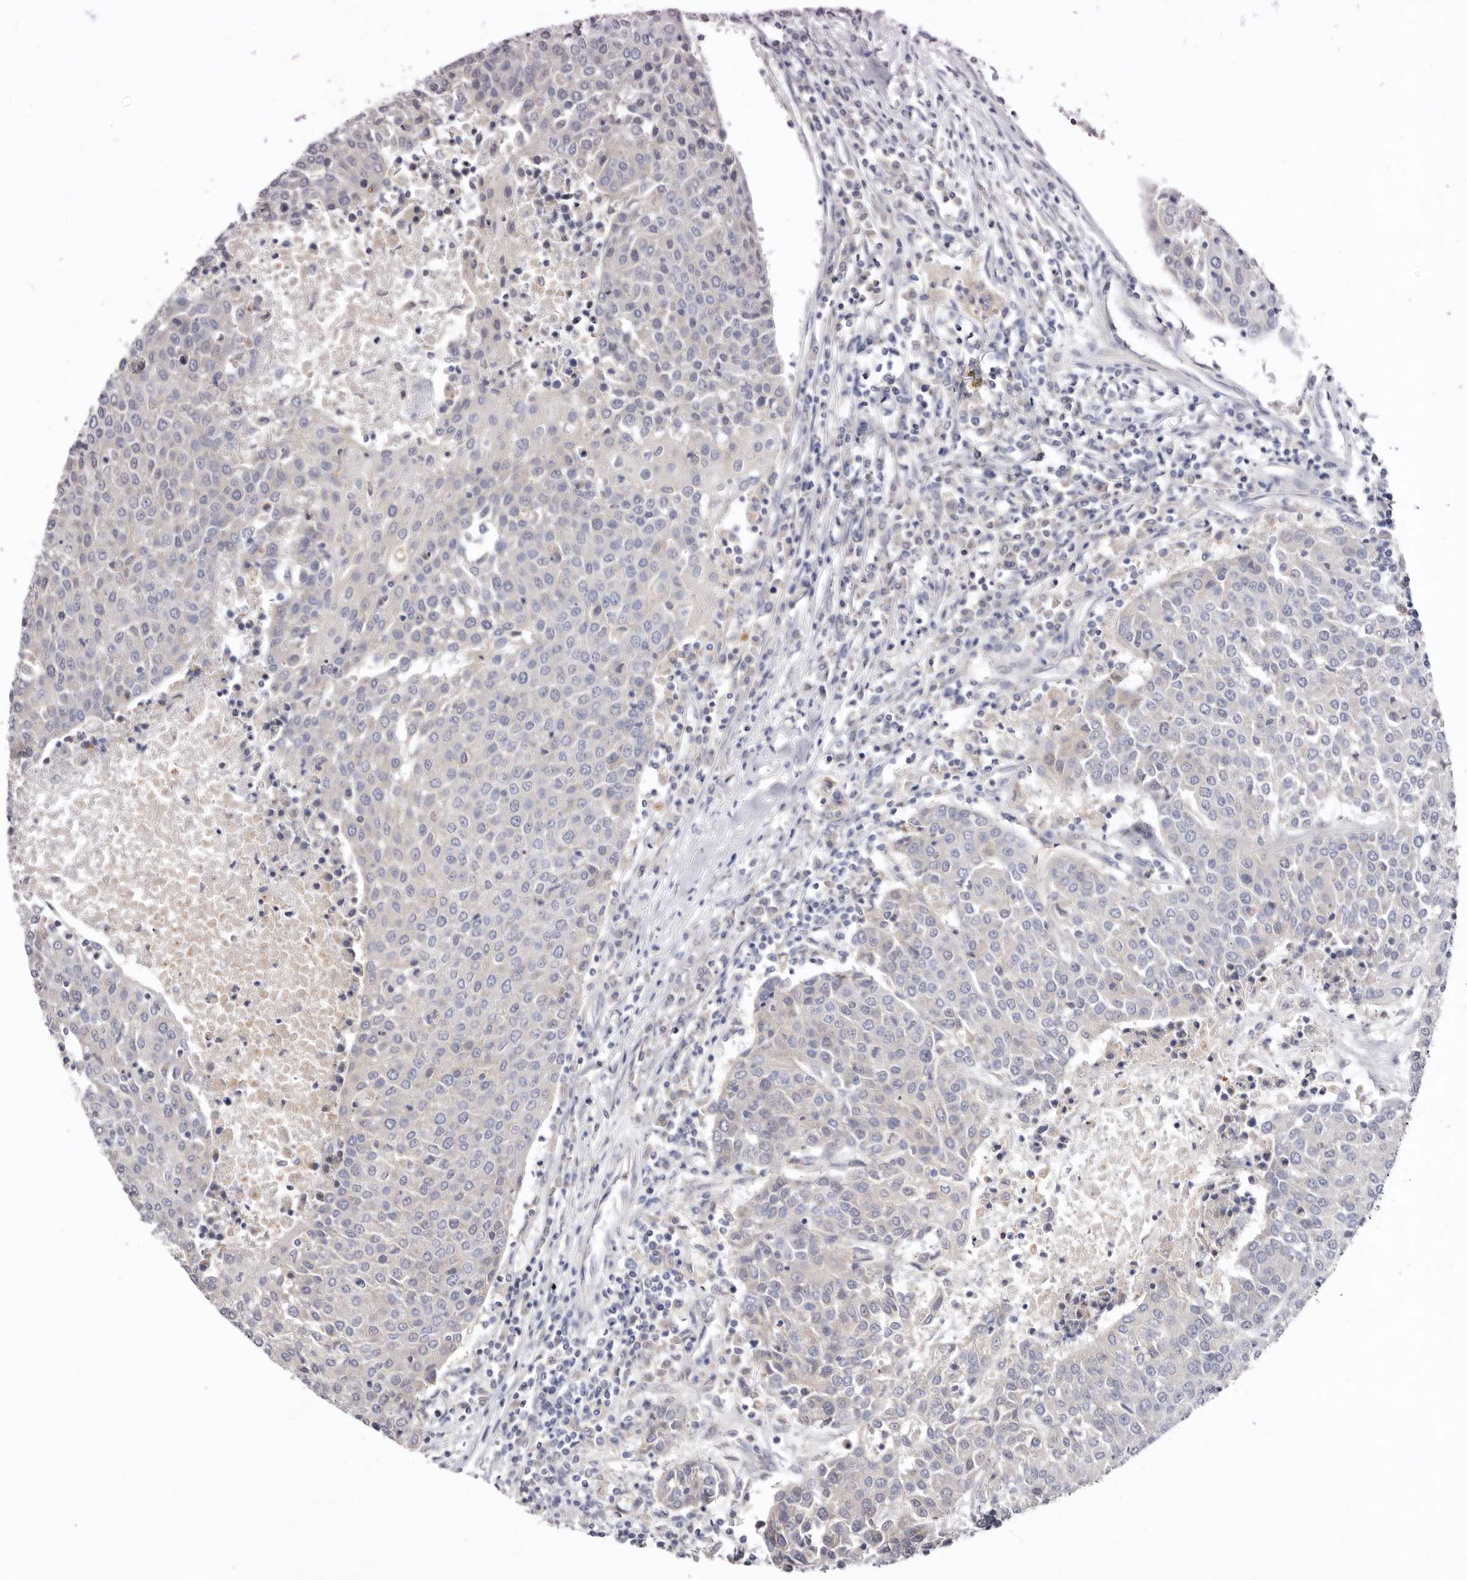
{"staining": {"intensity": "negative", "quantity": "none", "location": "none"}, "tissue": "urothelial cancer", "cell_type": "Tumor cells", "image_type": "cancer", "snomed": [{"axis": "morphology", "description": "Urothelial carcinoma, High grade"}, {"axis": "topography", "description": "Urinary bladder"}], "caption": "Tumor cells show no significant expression in urothelial cancer. (Immunohistochemistry (ihc), brightfield microscopy, high magnification).", "gene": "LMLN", "patient": {"sex": "female", "age": 85}}